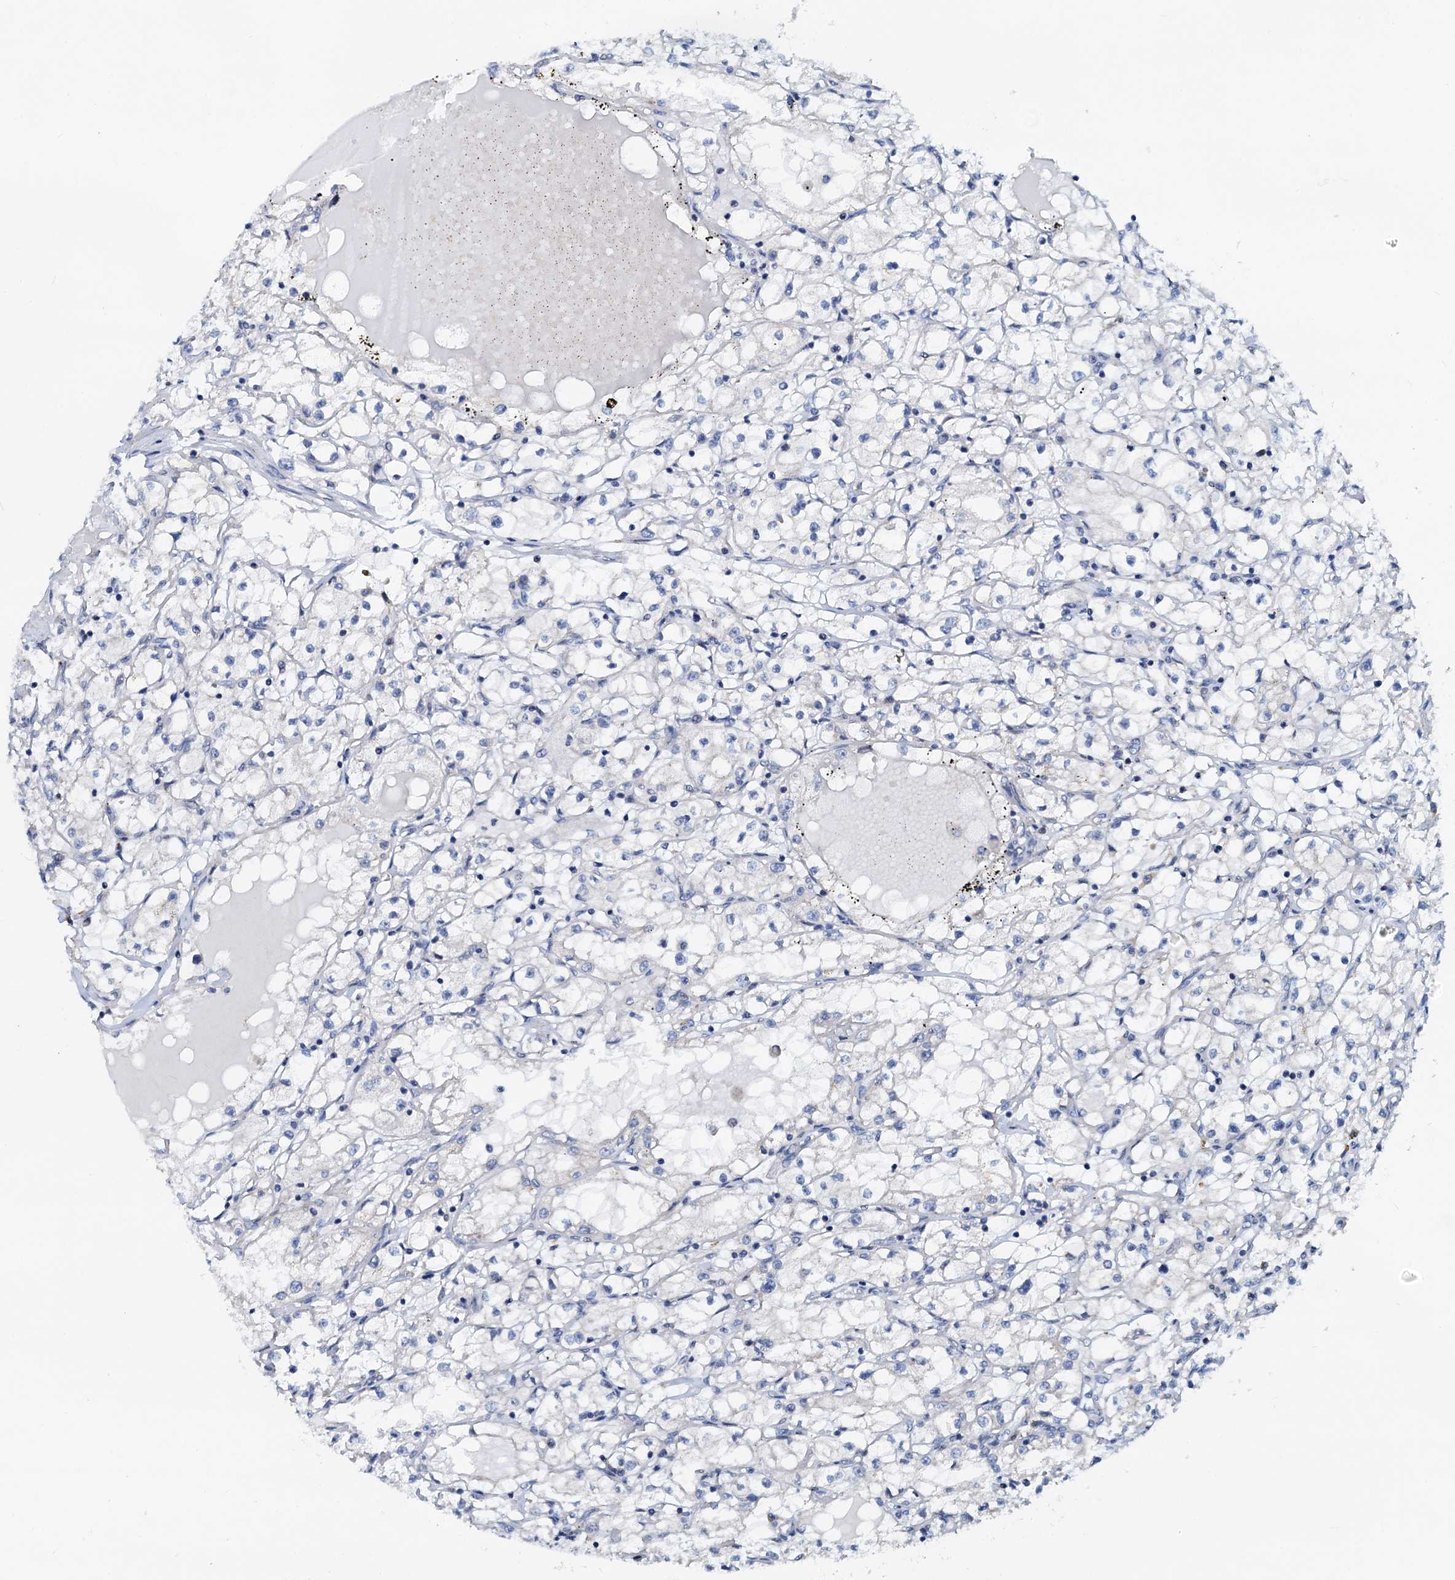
{"staining": {"intensity": "negative", "quantity": "none", "location": "none"}, "tissue": "renal cancer", "cell_type": "Tumor cells", "image_type": "cancer", "snomed": [{"axis": "morphology", "description": "Adenocarcinoma, NOS"}, {"axis": "topography", "description": "Kidney"}], "caption": "A micrograph of human renal cancer is negative for staining in tumor cells. (Stains: DAB IHC with hematoxylin counter stain, Microscopy: brightfield microscopy at high magnification).", "gene": "PTGES3", "patient": {"sex": "male", "age": 56}}